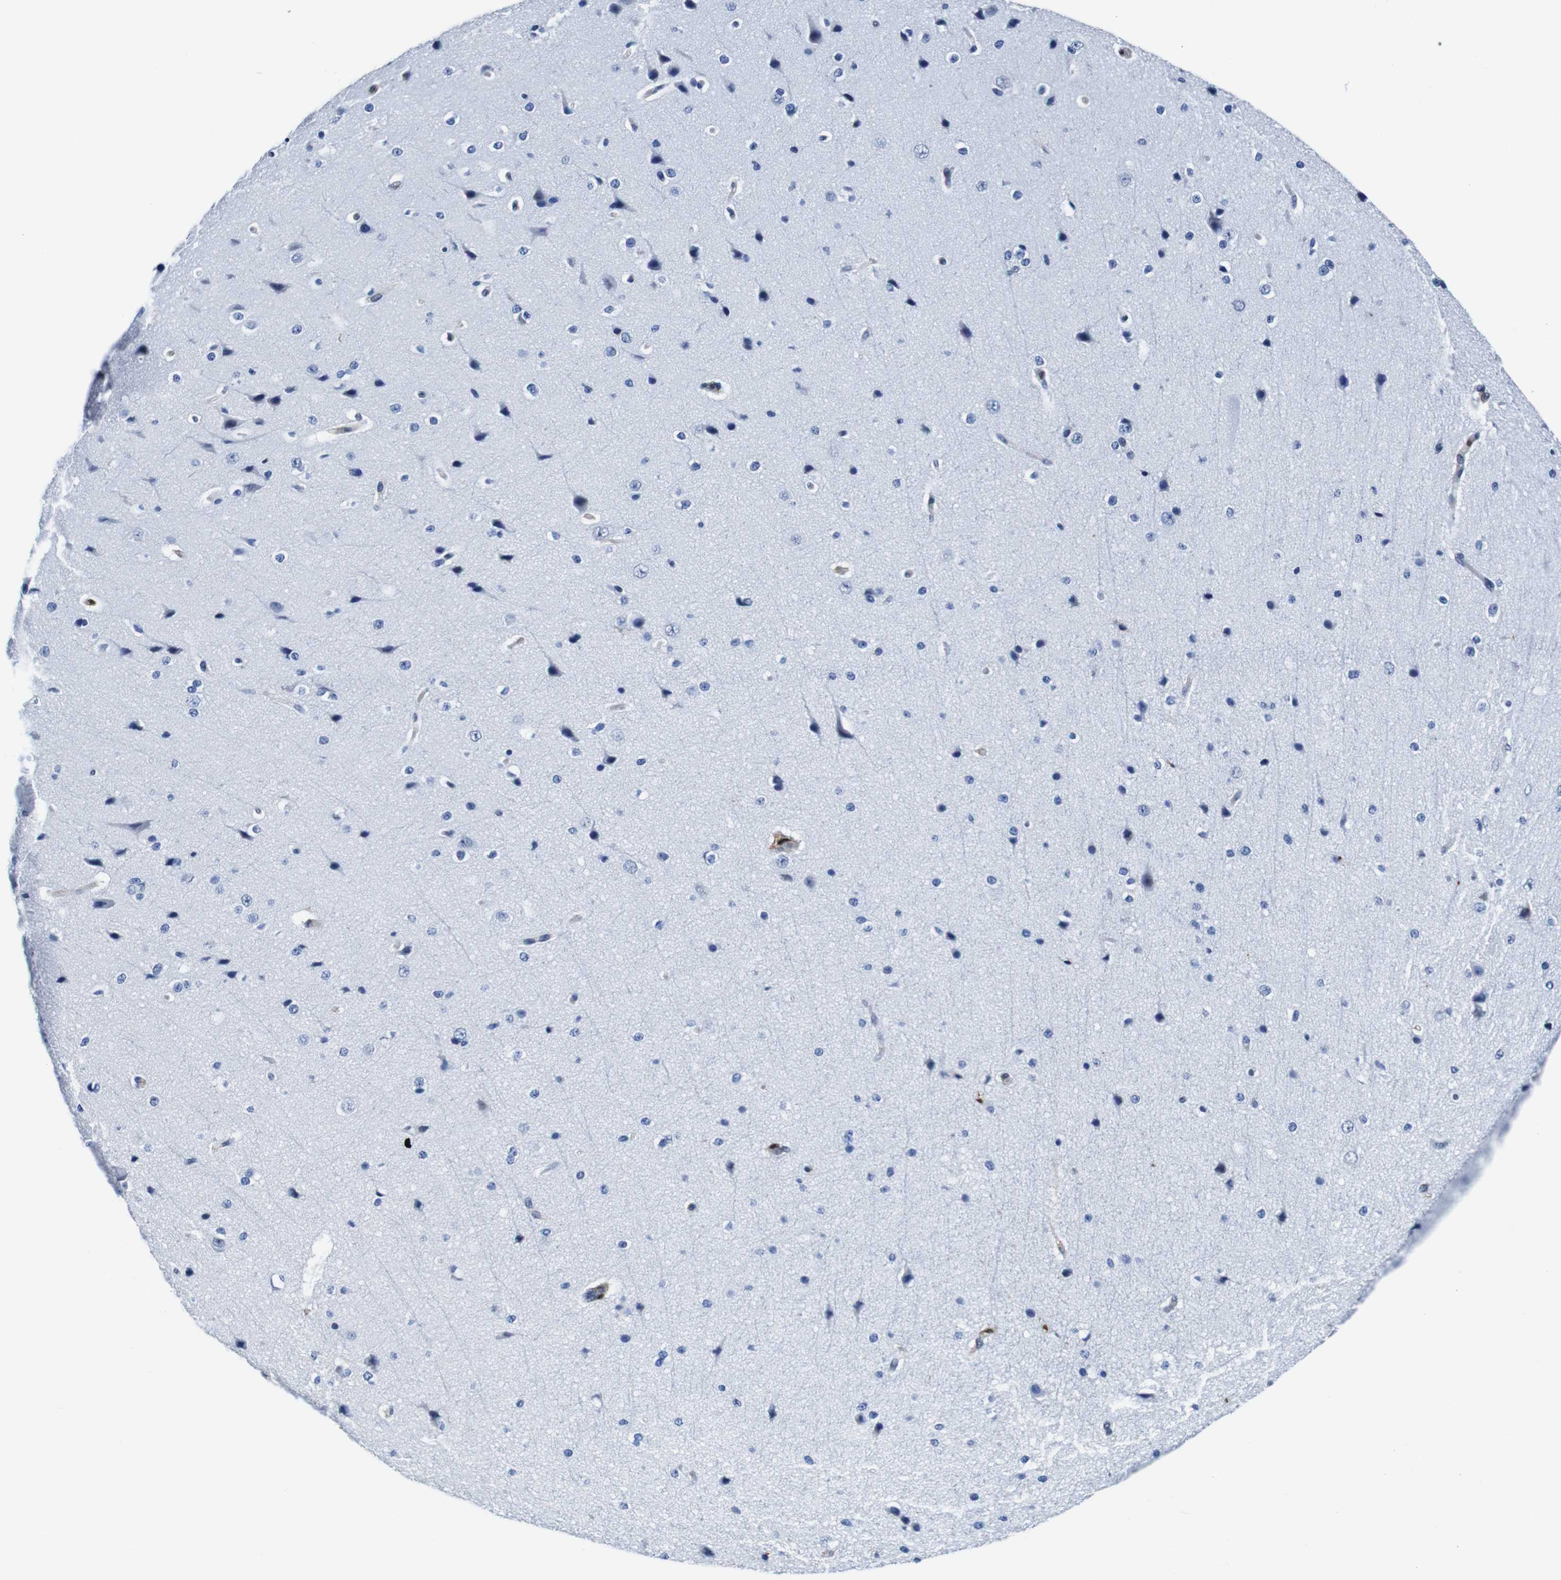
{"staining": {"intensity": "moderate", "quantity": "<25%", "location": "cytoplasmic/membranous"}, "tissue": "cerebral cortex", "cell_type": "Endothelial cells", "image_type": "normal", "snomed": [{"axis": "morphology", "description": "Normal tissue, NOS"}, {"axis": "morphology", "description": "Developmental malformation"}, {"axis": "topography", "description": "Cerebral cortex"}], "caption": "Immunohistochemical staining of benign human cerebral cortex exhibits moderate cytoplasmic/membranous protein positivity in approximately <25% of endothelial cells. The protein of interest is shown in brown color, while the nuclei are stained blue.", "gene": "ANXA1", "patient": {"sex": "female", "age": 30}}